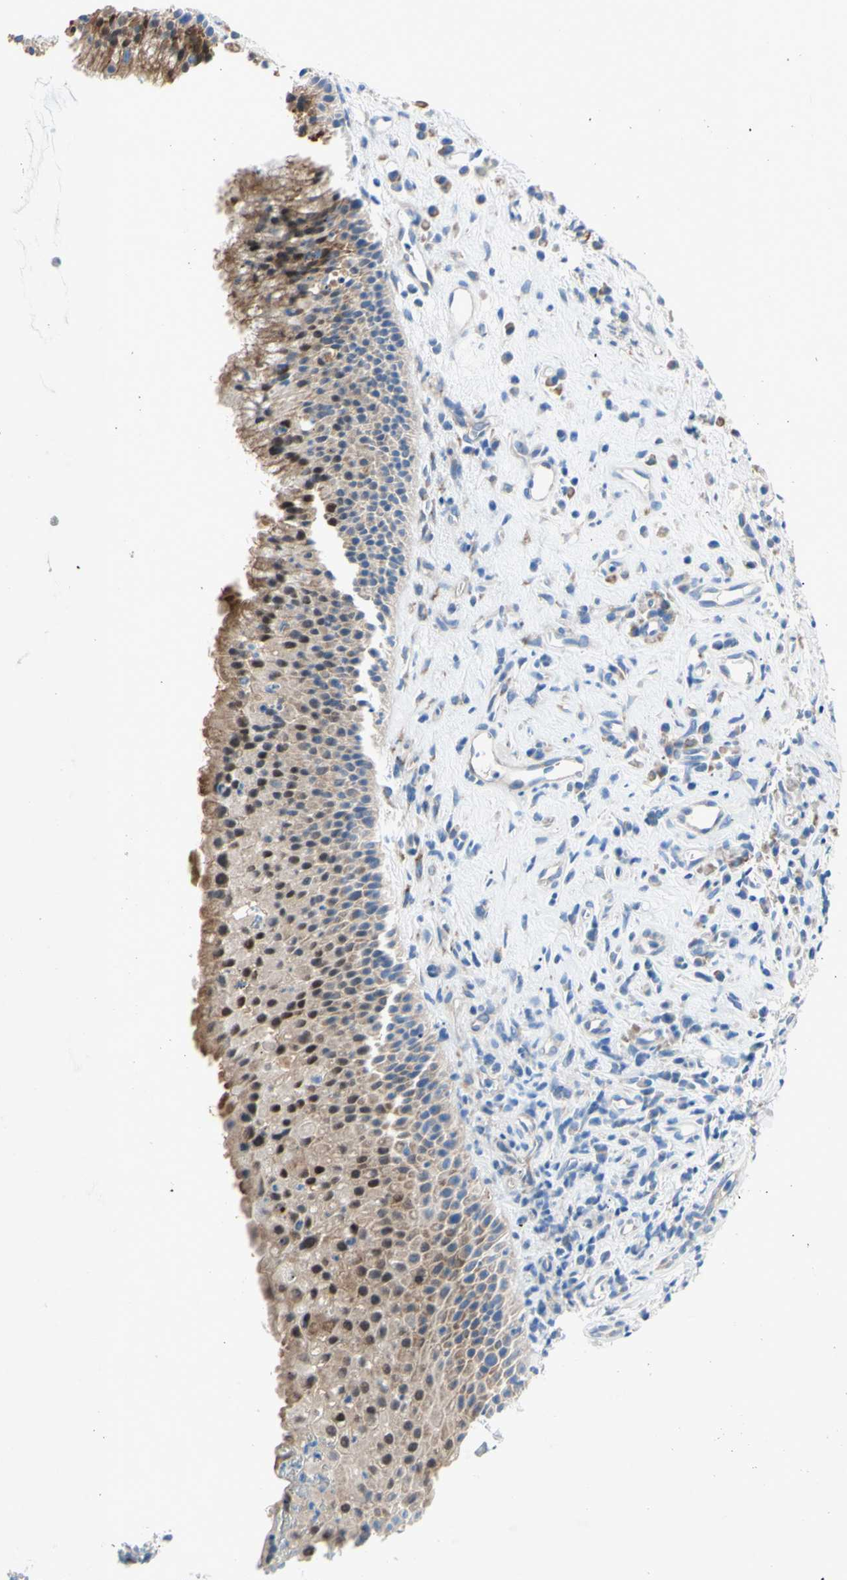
{"staining": {"intensity": "moderate", "quantity": "25%-75%", "location": "cytoplasmic/membranous,nuclear"}, "tissue": "nasopharynx", "cell_type": "Respiratory epithelial cells", "image_type": "normal", "snomed": [{"axis": "morphology", "description": "Normal tissue, NOS"}, {"axis": "topography", "description": "Nasopharynx"}], "caption": "High-power microscopy captured an immunohistochemistry (IHC) histopathology image of benign nasopharynx, revealing moderate cytoplasmic/membranous,nuclear positivity in approximately 25%-75% of respiratory epithelial cells. (DAB IHC with brightfield microscopy, high magnification).", "gene": "TMIGD2", "patient": {"sex": "female", "age": 51}}